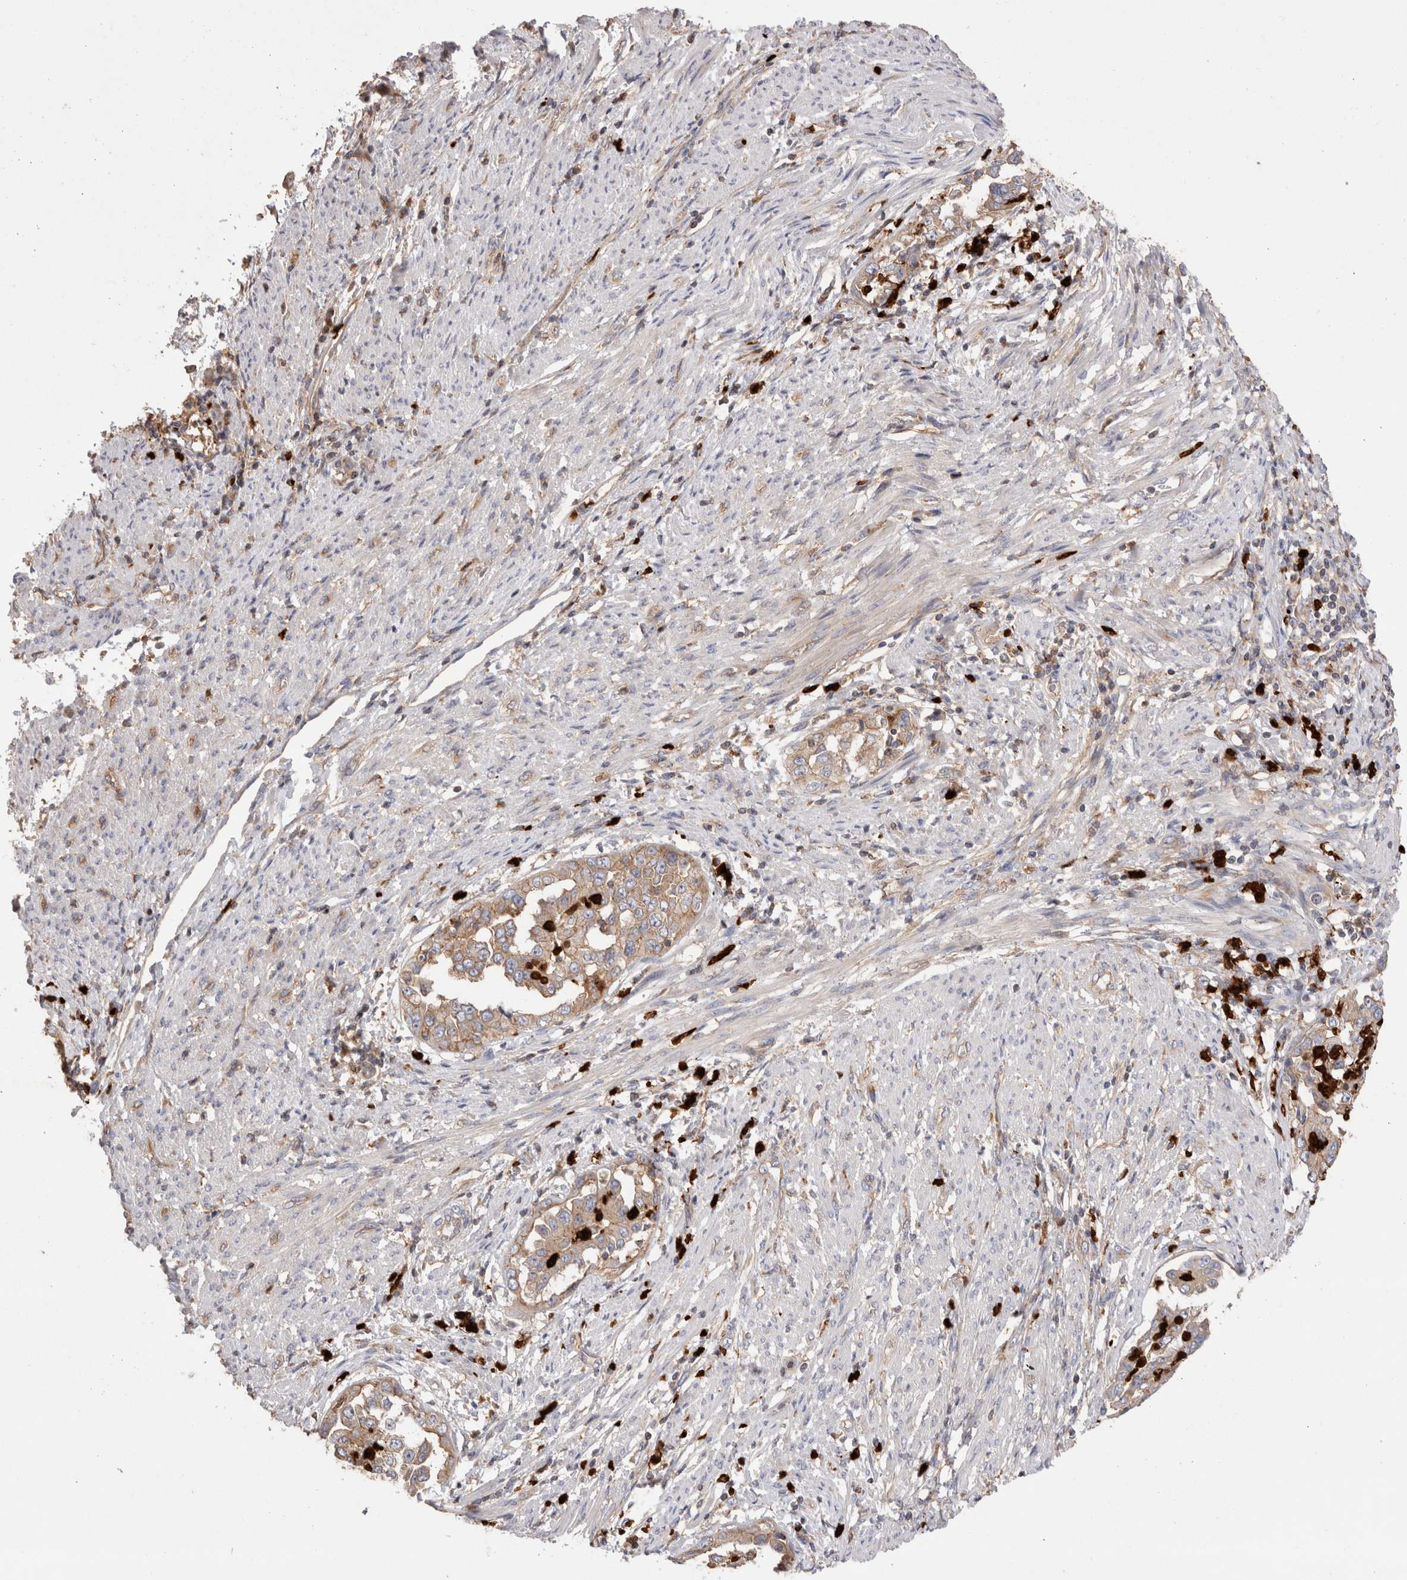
{"staining": {"intensity": "weak", "quantity": ">75%", "location": "cytoplasmic/membranous"}, "tissue": "endometrial cancer", "cell_type": "Tumor cells", "image_type": "cancer", "snomed": [{"axis": "morphology", "description": "Adenocarcinoma, NOS"}, {"axis": "topography", "description": "Endometrium"}], "caption": "Weak cytoplasmic/membranous protein expression is present in about >75% of tumor cells in endometrial cancer.", "gene": "NXT2", "patient": {"sex": "female", "age": 85}}